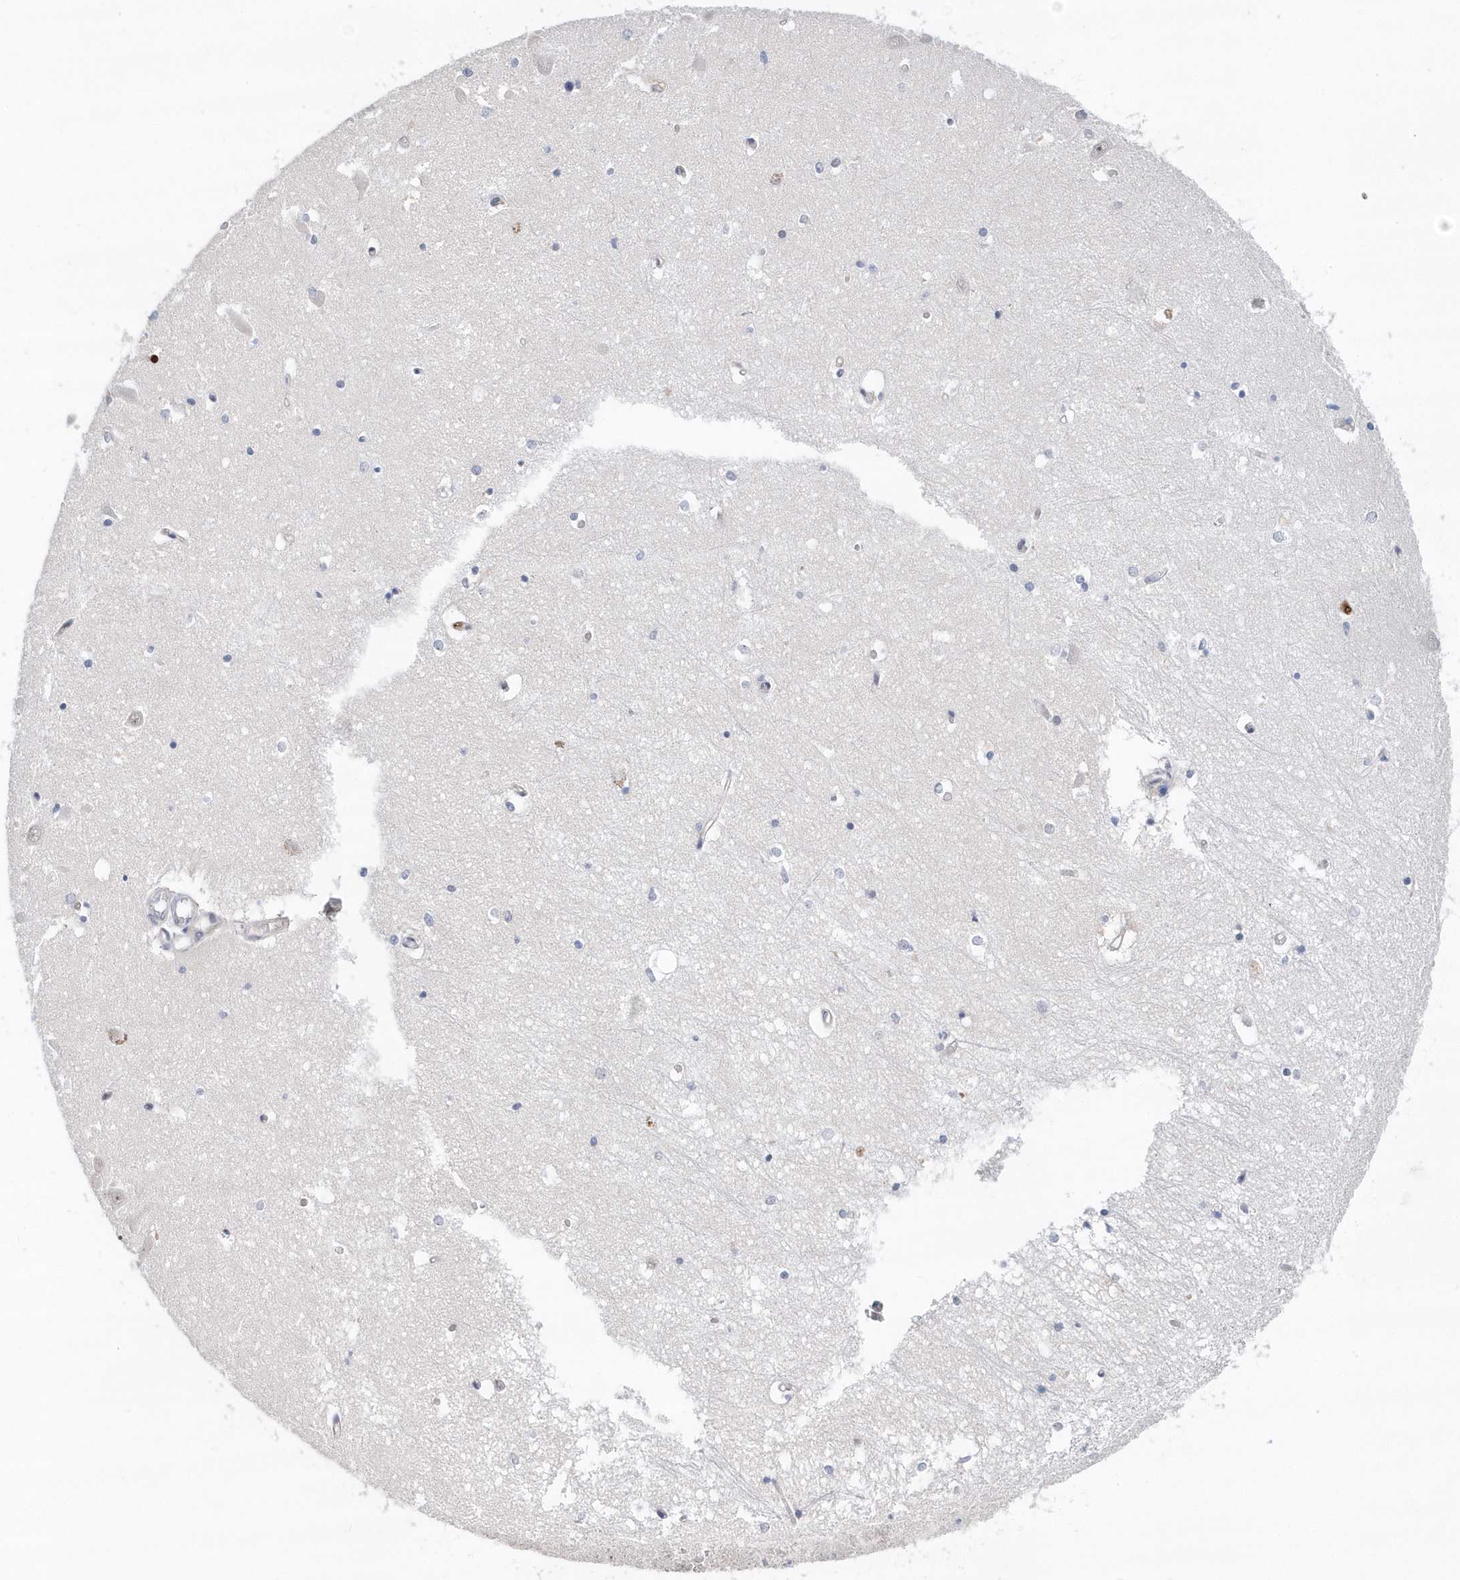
{"staining": {"intensity": "negative", "quantity": "none", "location": "none"}, "tissue": "hippocampus", "cell_type": "Glial cells", "image_type": "normal", "snomed": [{"axis": "morphology", "description": "Normal tissue, NOS"}, {"axis": "topography", "description": "Hippocampus"}], "caption": "The micrograph demonstrates no staining of glial cells in unremarkable hippocampus.", "gene": "RPP30", "patient": {"sex": "male", "age": 70}}